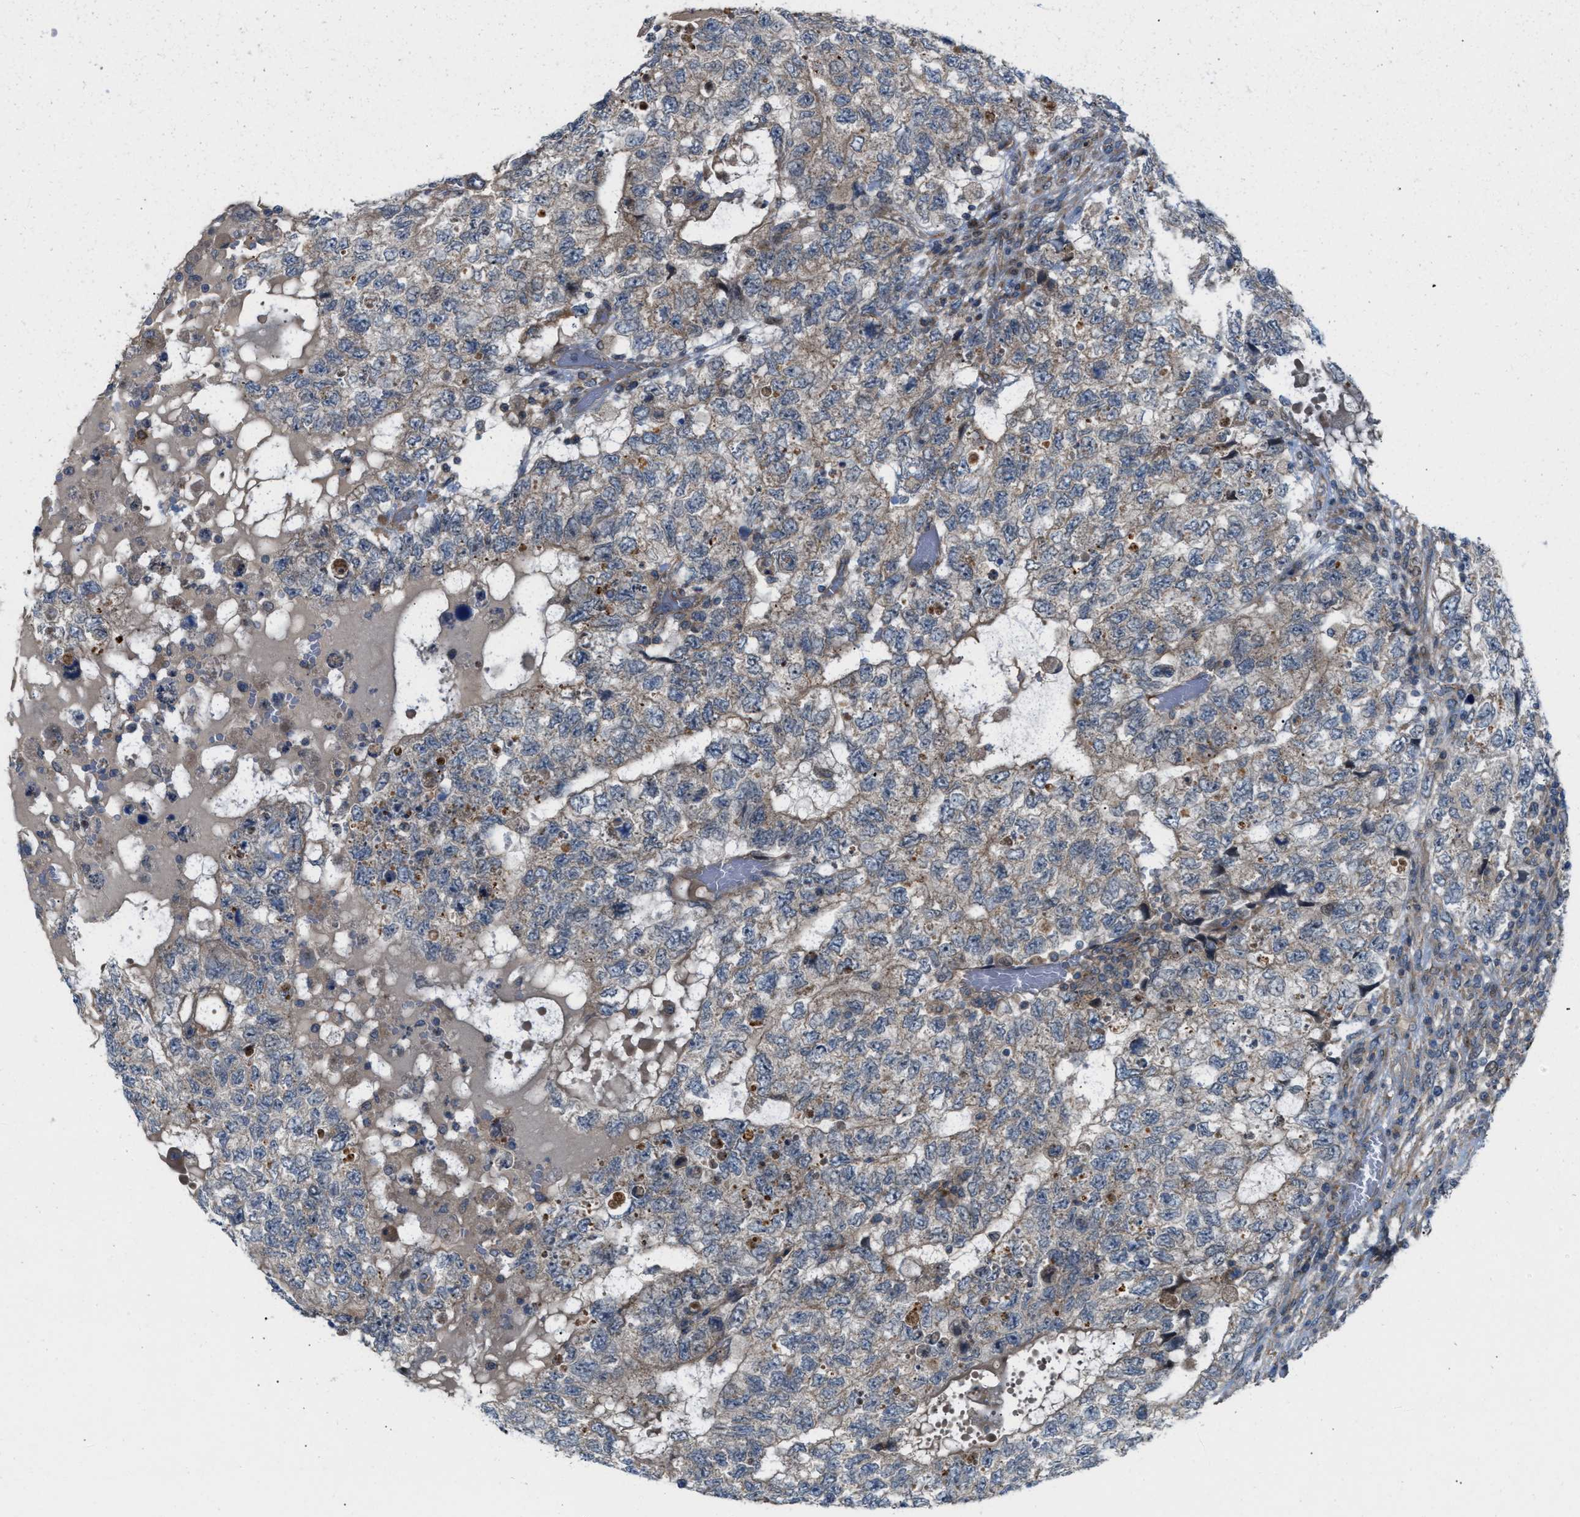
{"staining": {"intensity": "weak", "quantity": "25%-75%", "location": "cytoplasmic/membranous"}, "tissue": "testis cancer", "cell_type": "Tumor cells", "image_type": "cancer", "snomed": [{"axis": "morphology", "description": "Carcinoma, Embryonal, NOS"}, {"axis": "topography", "description": "Testis"}], "caption": "Protein staining of testis cancer (embryonal carcinoma) tissue demonstrates weak cytoplasmic/membranous staining in about 25%-75% of tumor cells.", "gene": "CYB5D1", "patient": {"sex": "male", "age": 36}}